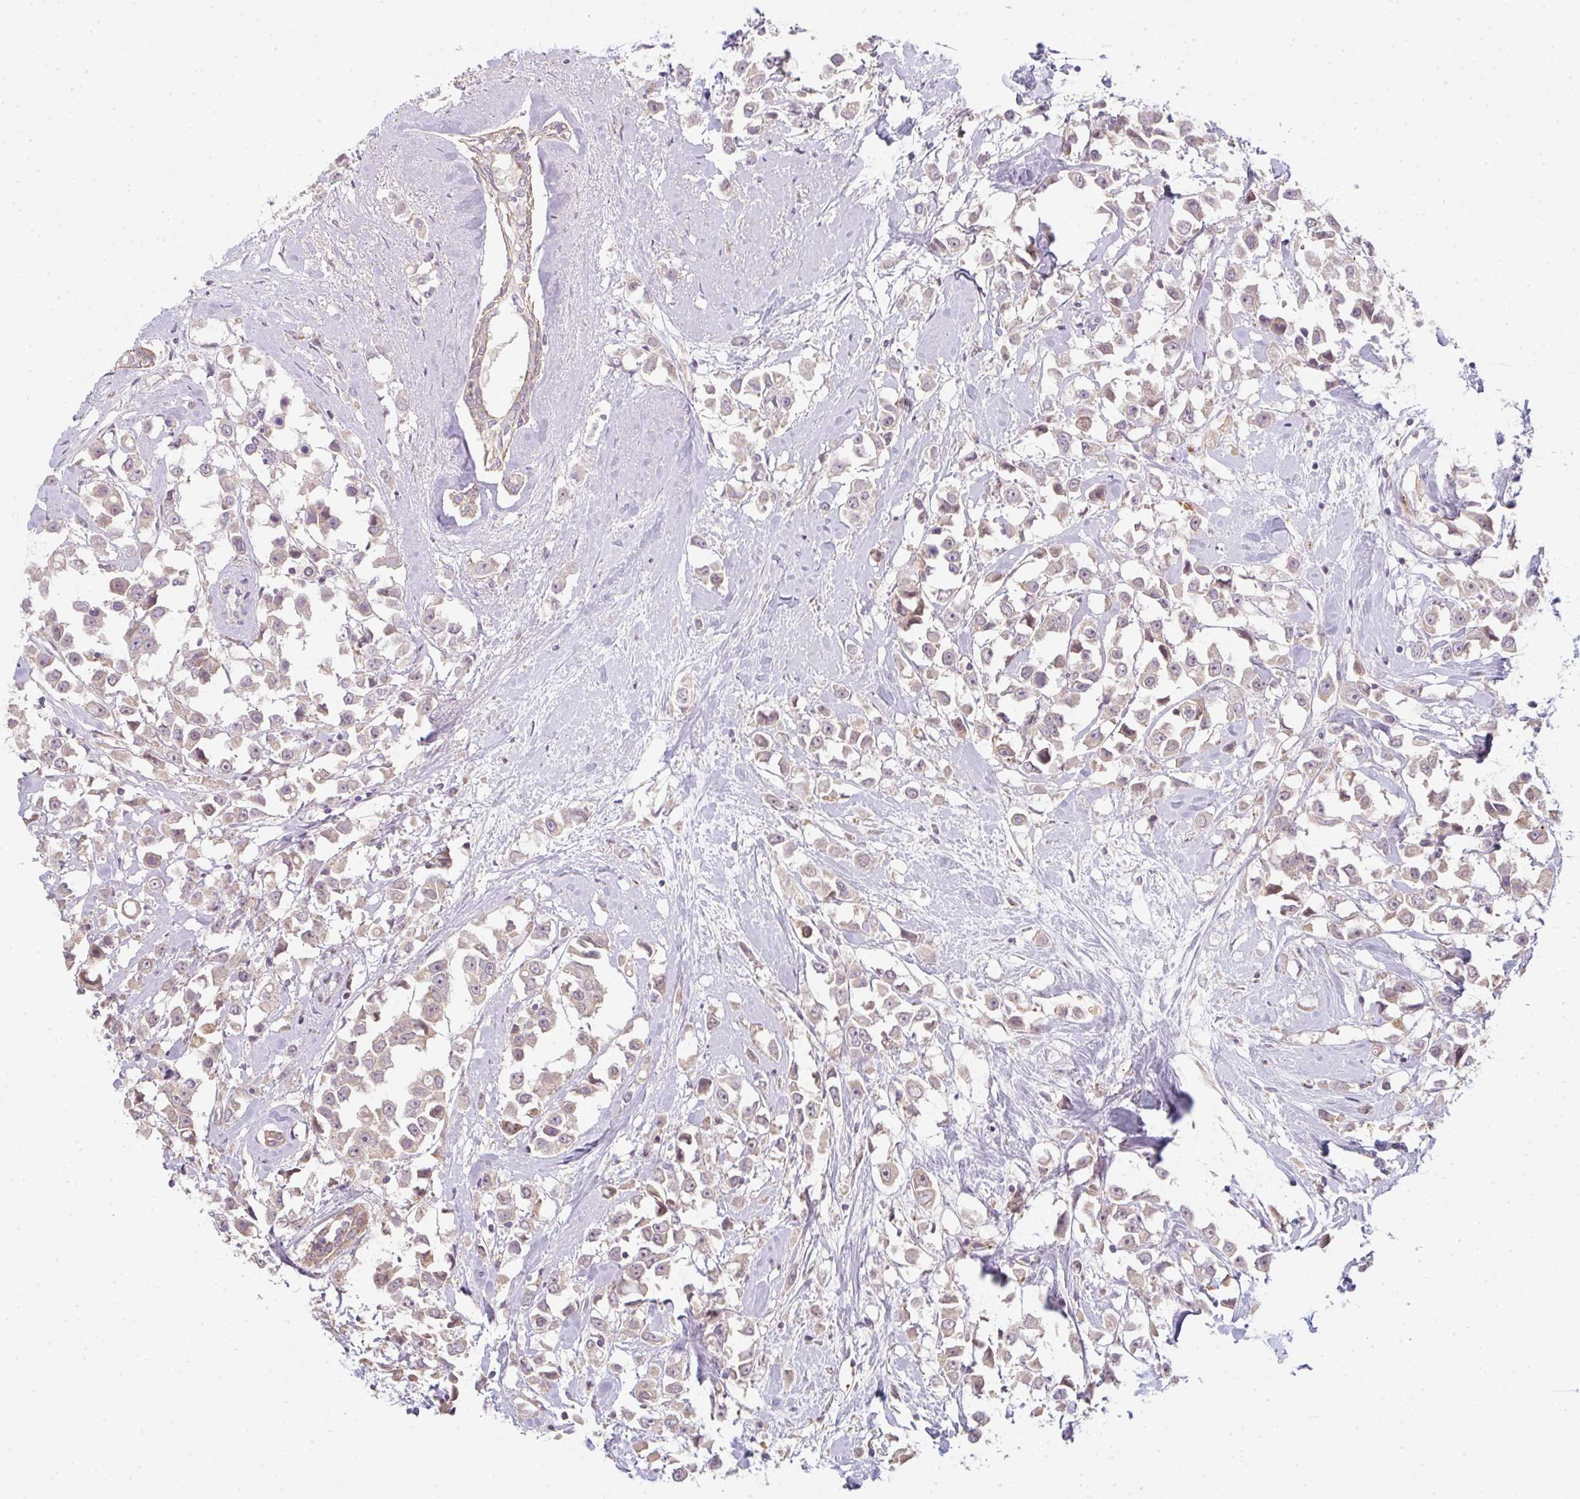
{"staining": {"intensity": "negative", "quantity": "none", "location": "none"}, "tissue": "breast cancer", "cell_type": "Tumor cells", "image_type": "cancer", "snomed": [{"axis": "morphology", "description": "Duct carcinoma"}, {"axis": "topography", "description": "Breast"}], "caption": "An immunohistochemistry (IHC) image of intraductal carcinoma (breast) is shown. There is no staining in tumor cells of intraductal carcinoma (breast). (Brightfield microscopy of DAB IHC at high magnification).", "gene": "TMEM237", "patient": {"sex": "female", "age": 61}}